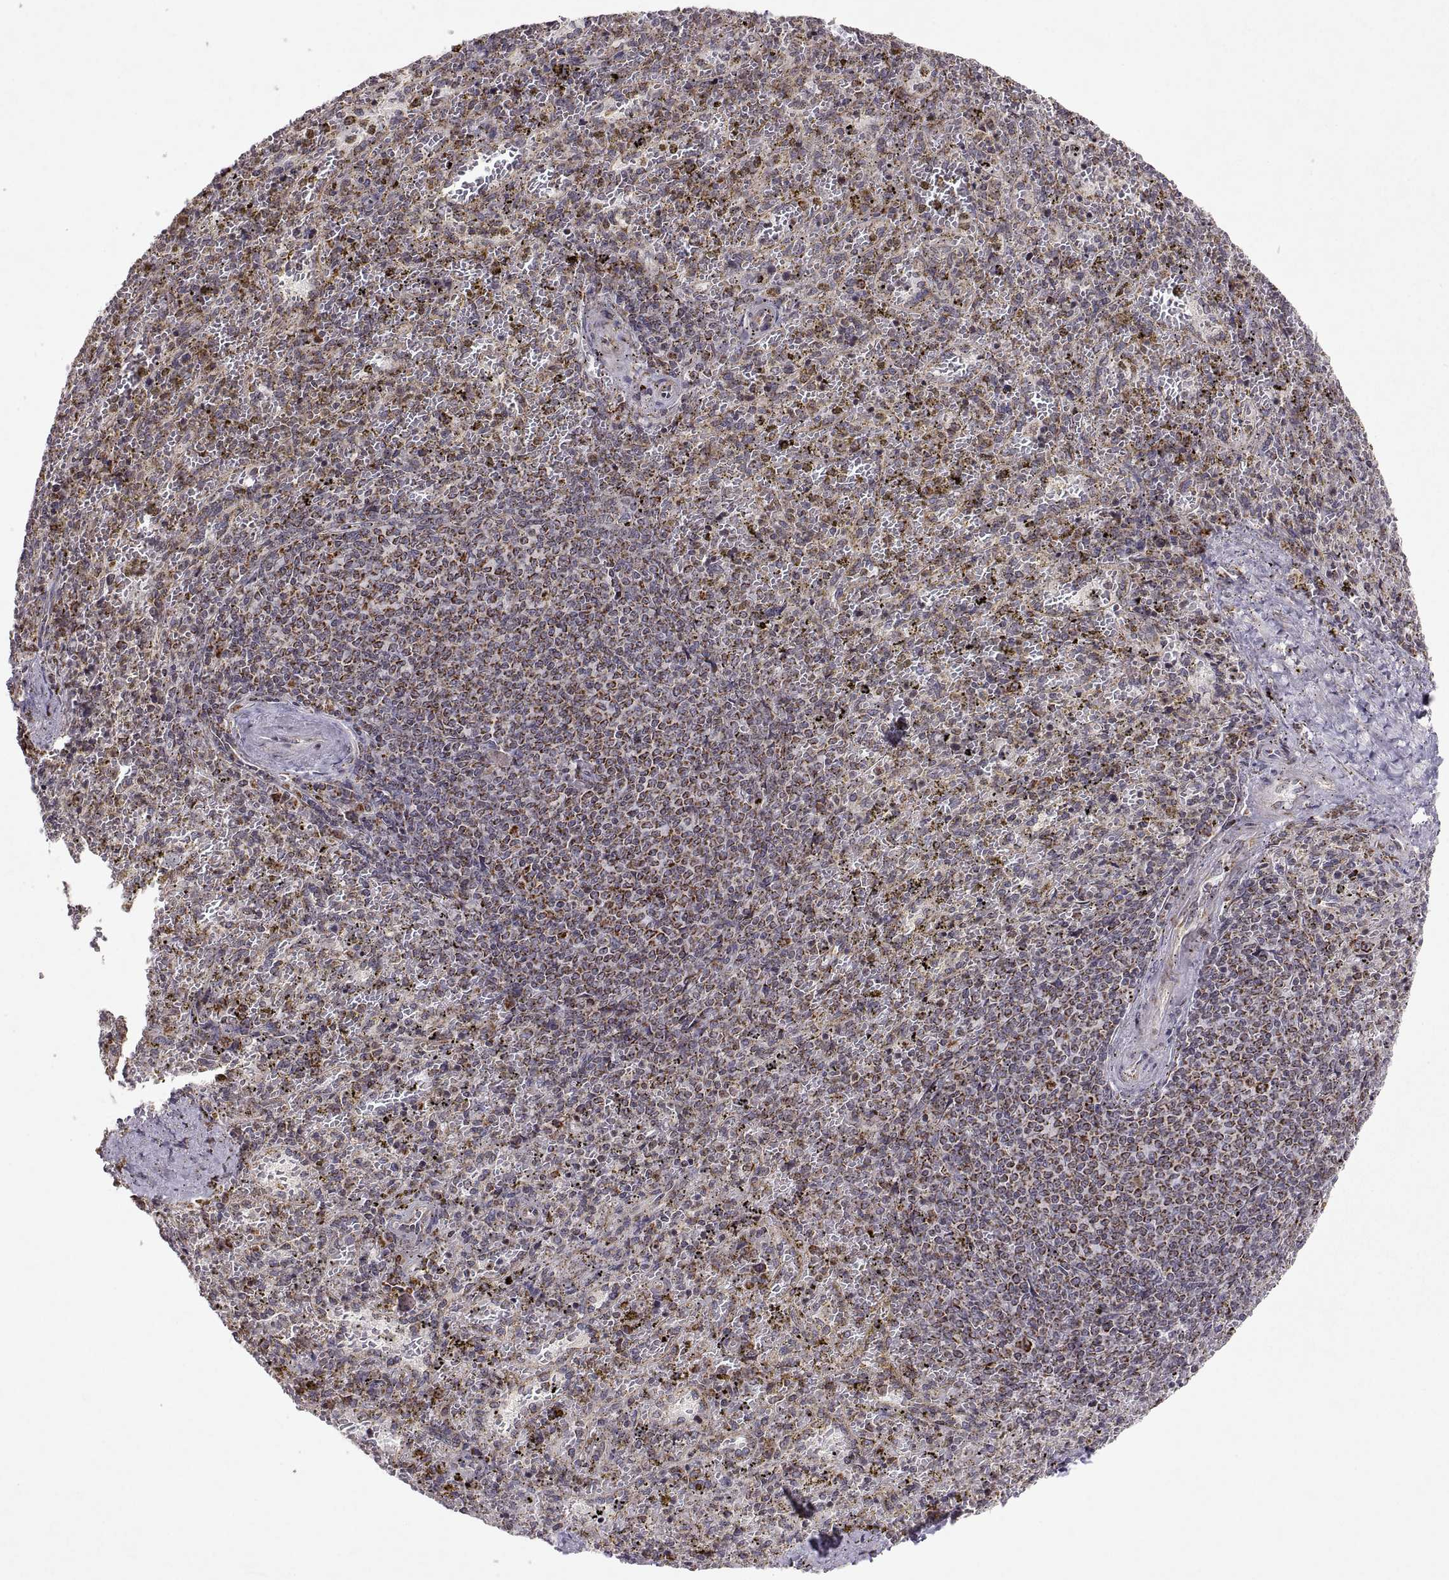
{"staining": {"intensity": "moderate", "quantity": "25%-75%", "location": "cytoplasmic/membranous"}, "tissue": "spleen", "cell_type": "Cells in red pulp", "image_type": "normal", "snomed": [{"axis": "morphology", "description": "Normal tissue, NOS"}, {"axis": "topography", "description": "Spleen"}], "caption": "An image showing moderate cytoplasmic/membranous expression in approximately 25%-75% of cells in red pulp in unremarkable spleen, as visualized by brown immunohistochemical staining.", "gene": "MANBAL", "patient": {"sex": "female", "age": 50}}